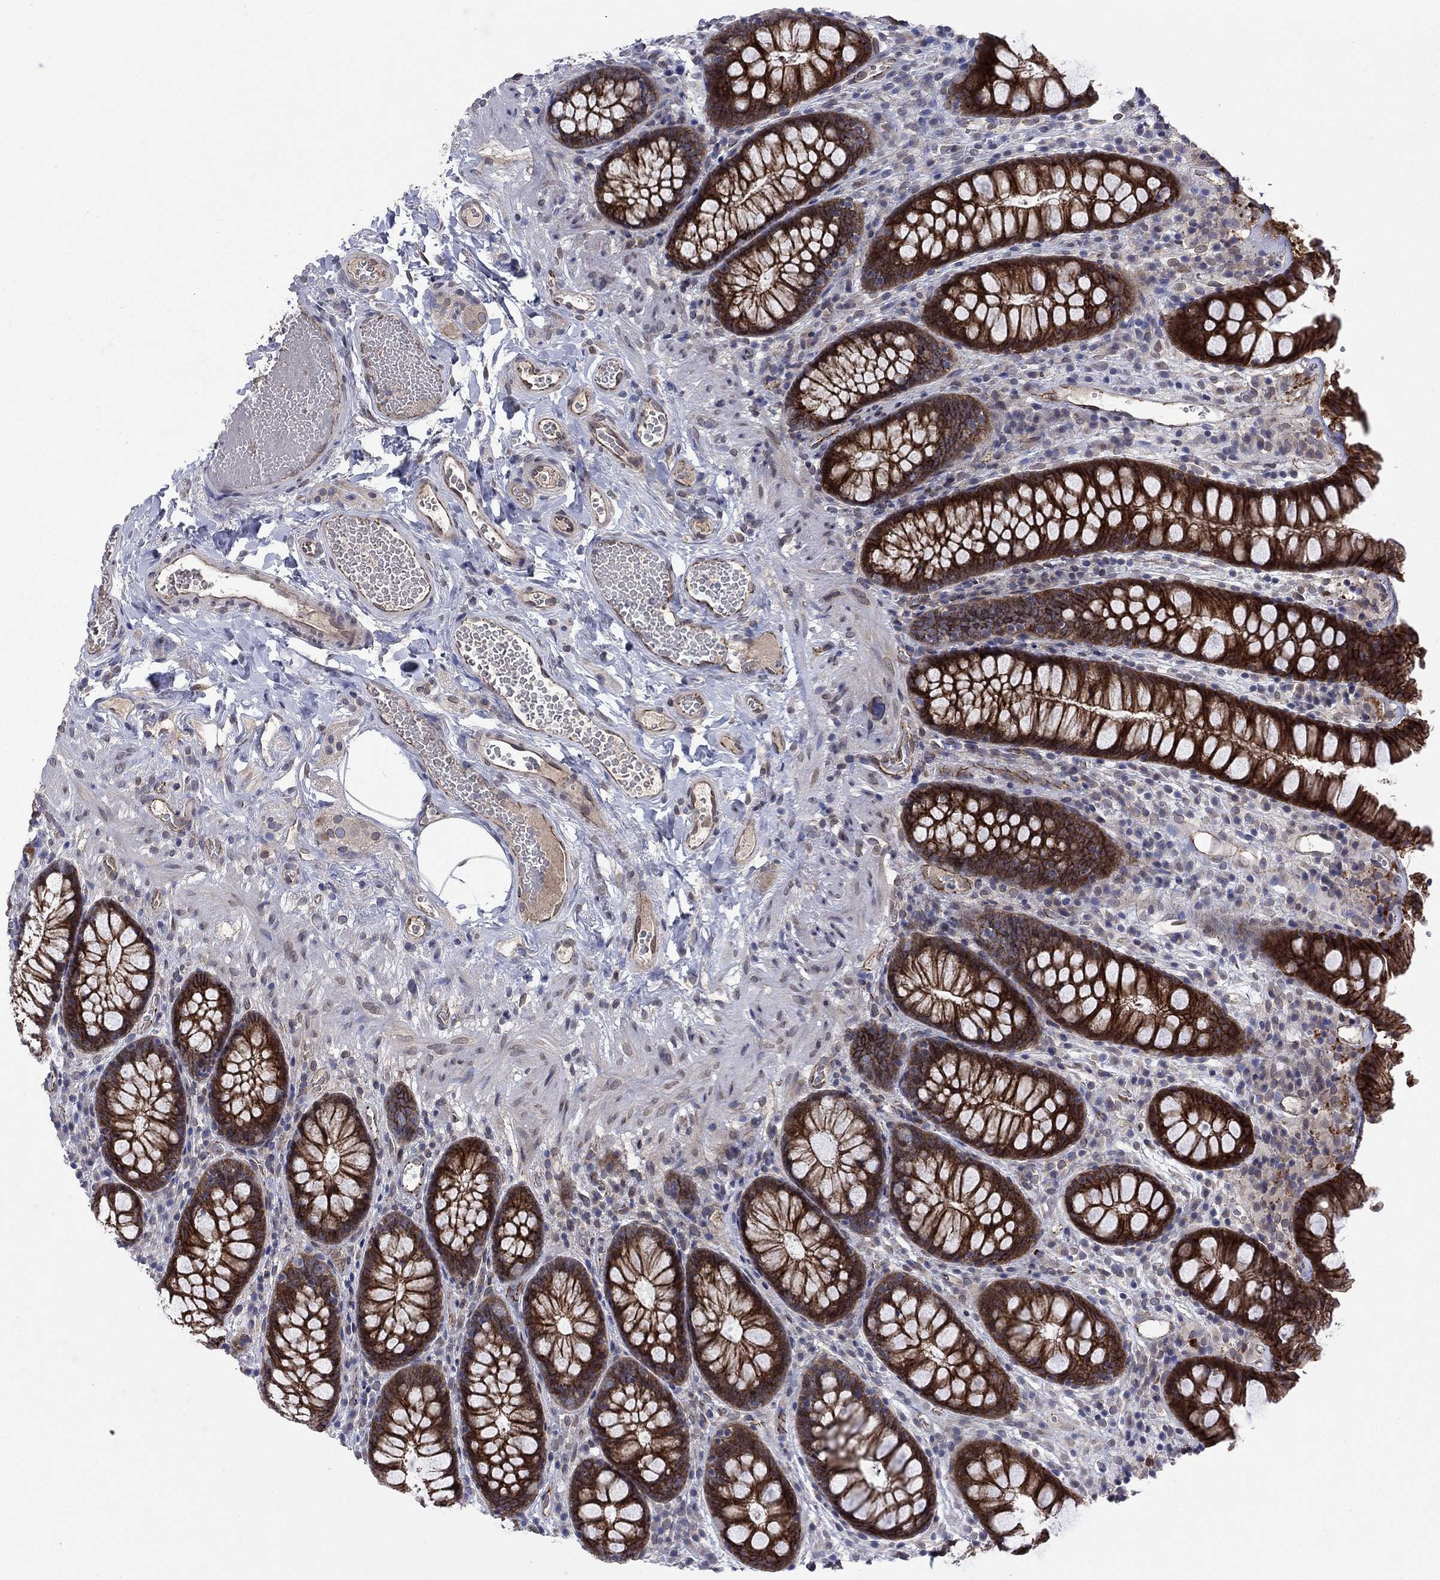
{"staining": {"intensity": "moderate", "quantity": ">75%", "location": "cytoplasmic/membranous"}, "tissue": "colon", "cell_type": "Endothelial cells", "image_type": "normal", "snomed": [{"axis": "morphology", "description": "Normal tissue, NOS"}, {"axis": "topography", "description": "Colon"}], "caption": "The micrograph displays staining of normal colon, revealing moderate cytoplasmic/membranous protein staining (brown color) within endothelial cells. The staining was performed using DAB (3,3'-diaminobenzidine), with brown indicating positive protein expression. Nuclei are stained blue with hematoxylin.", "gene": "EMC9", "patient": {"sex": "female", "age": 86}}